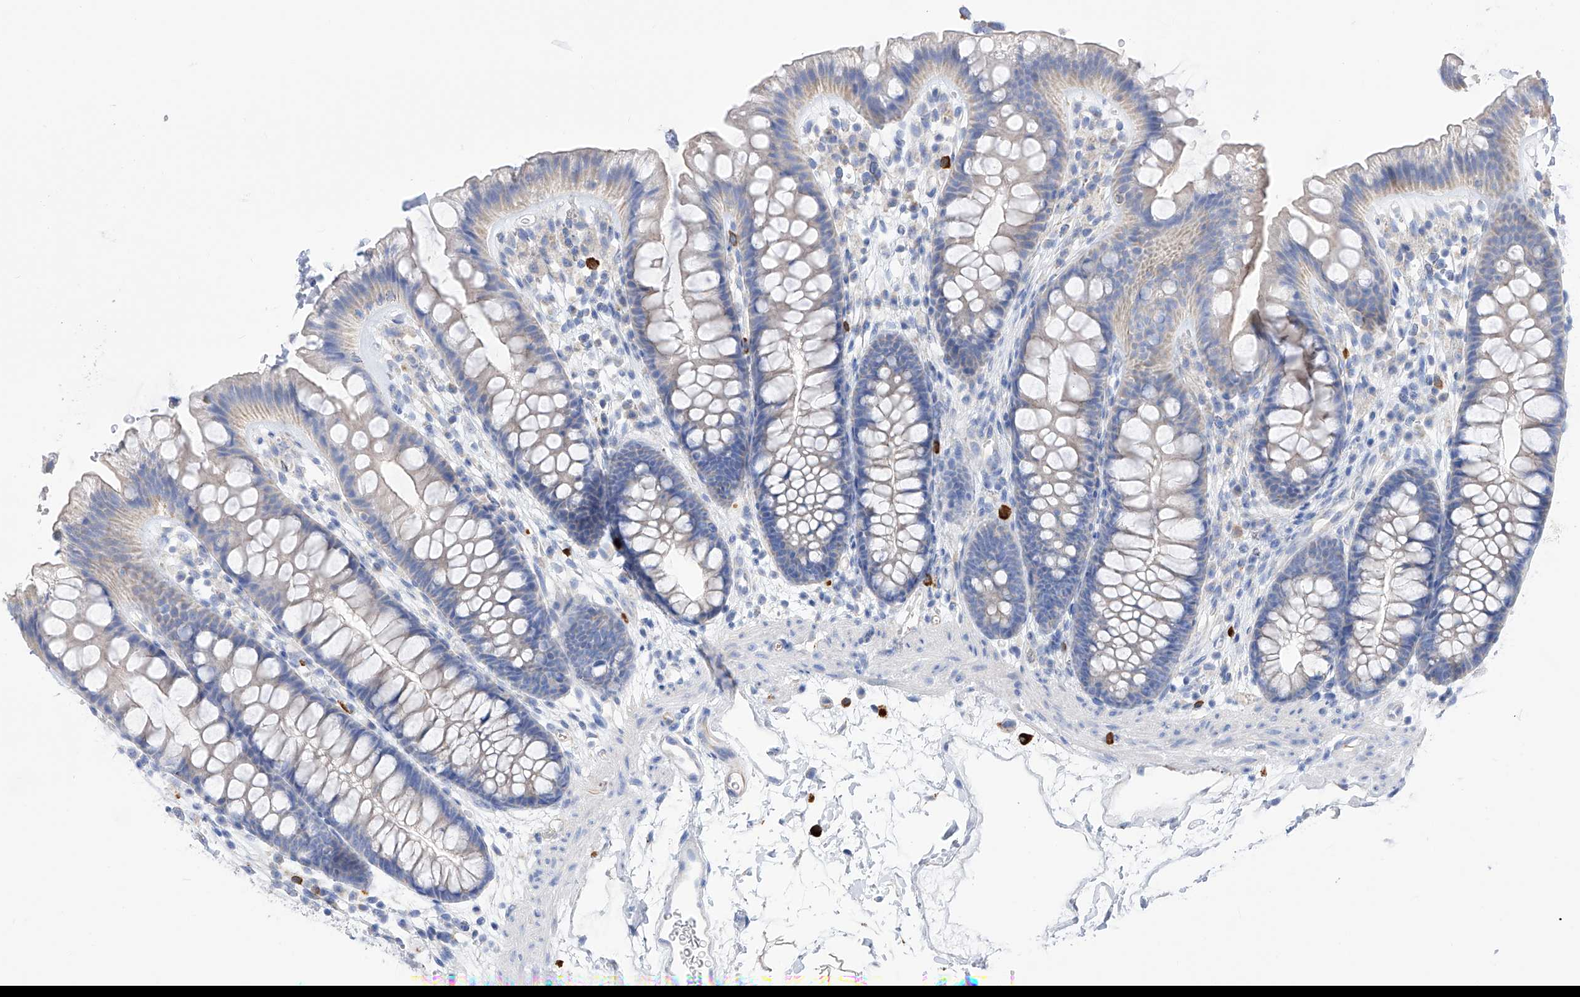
{"staining": {"intensity": "weak", "quantity": "25%-75%", "location": "cytoplasmic/membranous"}, "tissue": "colon", "cell_type": "Endothelial cells", "image_type": "normal", "snomed": [{"axis": "morphology", "description": "Normal tissue, NOS"}, {"axis": "topography", "description": "Colon"}], "caption": "Normal colon shows weak cytoplasmic/membranous staining in about 25%-75% of endothelial cells, visualized by immunohistochemistry. (Brightfield microscopy of DAB IHC at high magnification).", "gene": "FLG", "patient": {"sex": "female", "age": 62}}